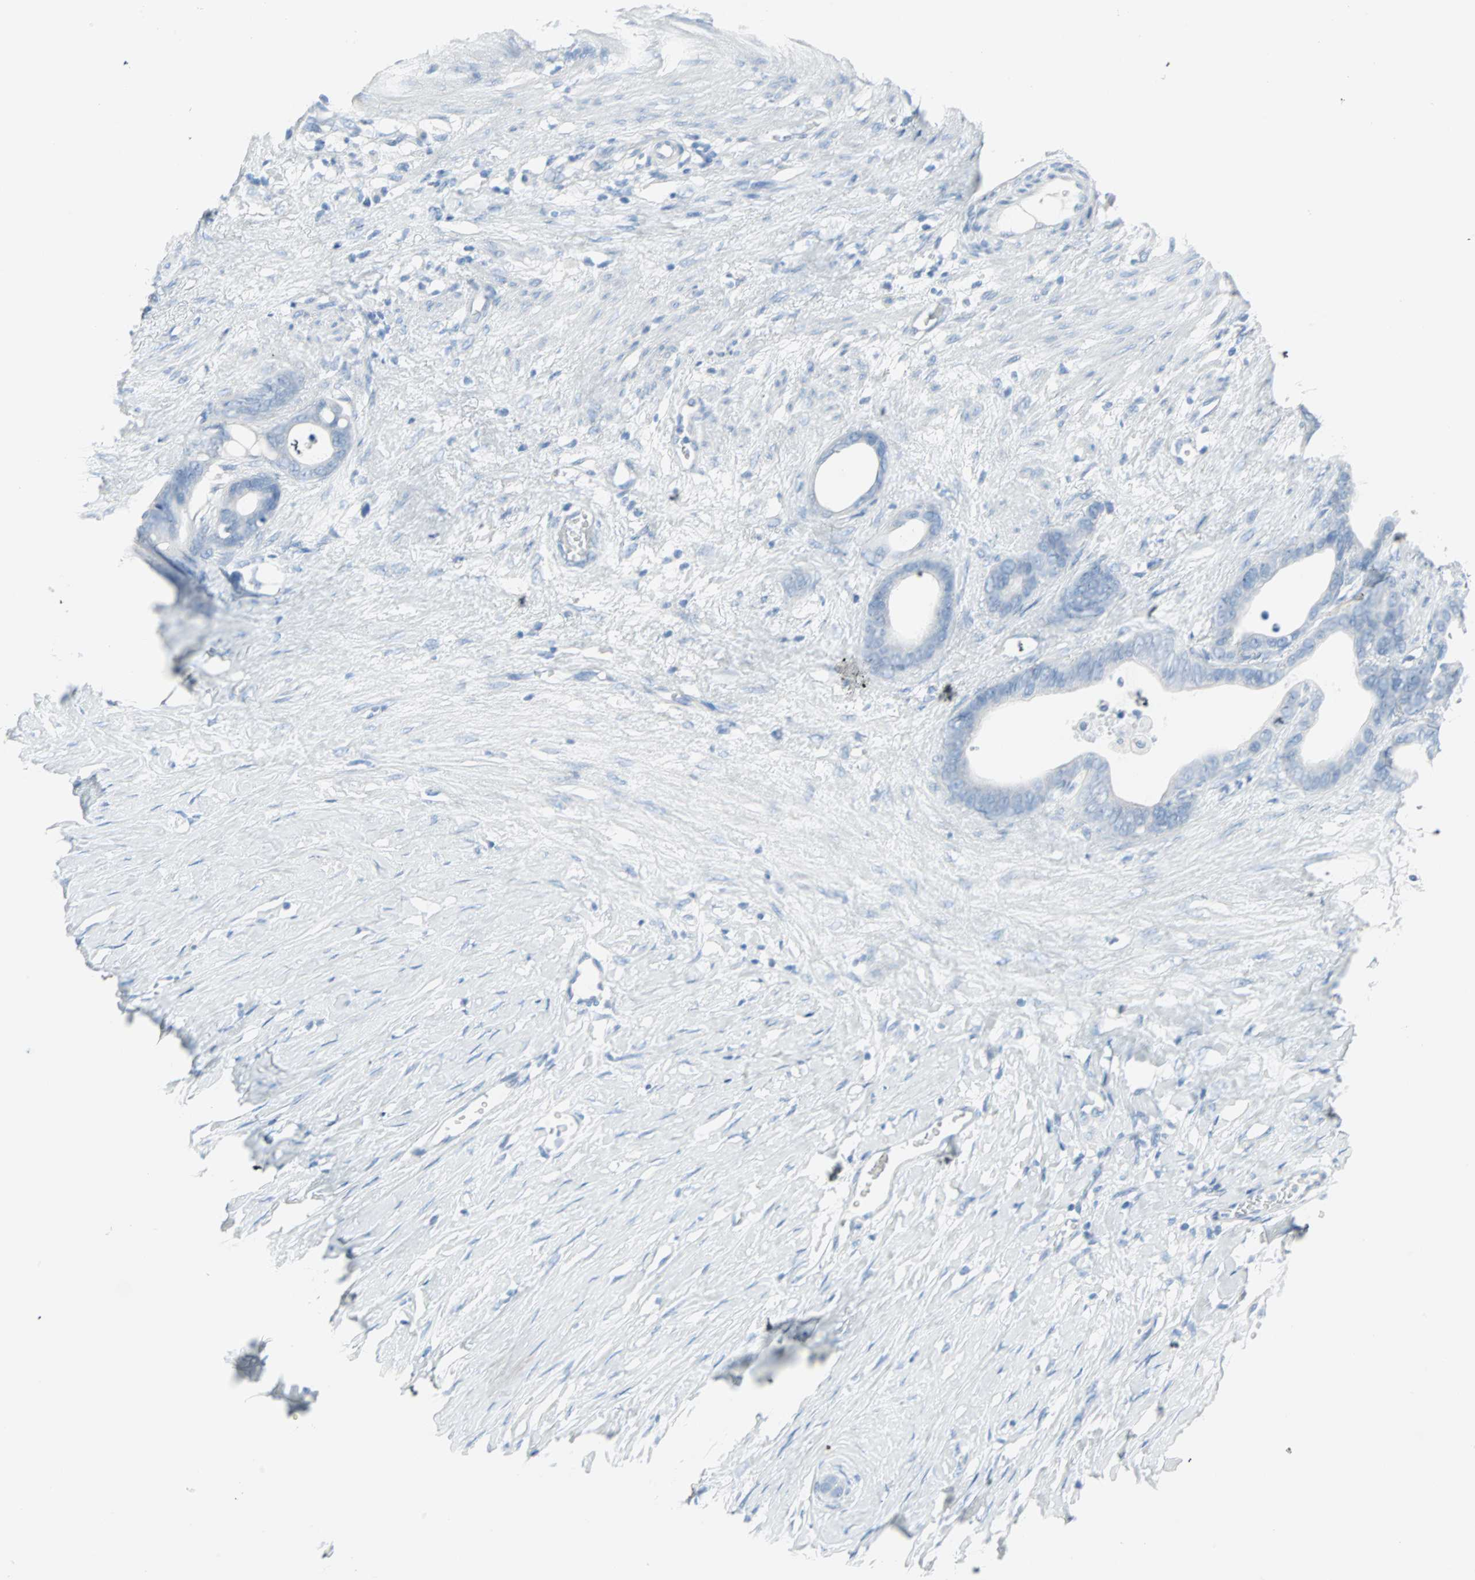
{"staining": {"intensity": "negative", "quantity": "none", "location": "none"}, "tissue": "stomach cancer", "cell_type": "Tumor cells", "image_type": "cancer", "snomed": [{"axis": "morphology", "description": "Adenocarcinoma, NOS"}, {"axis": "topography", "description": "Stomach"}], "caption": "Tumor cells show no significant protein staining in stomach cancer (adenocarcinoma).", "gene": "STX1A", "patient": {"sex": "female", "age": 75}}